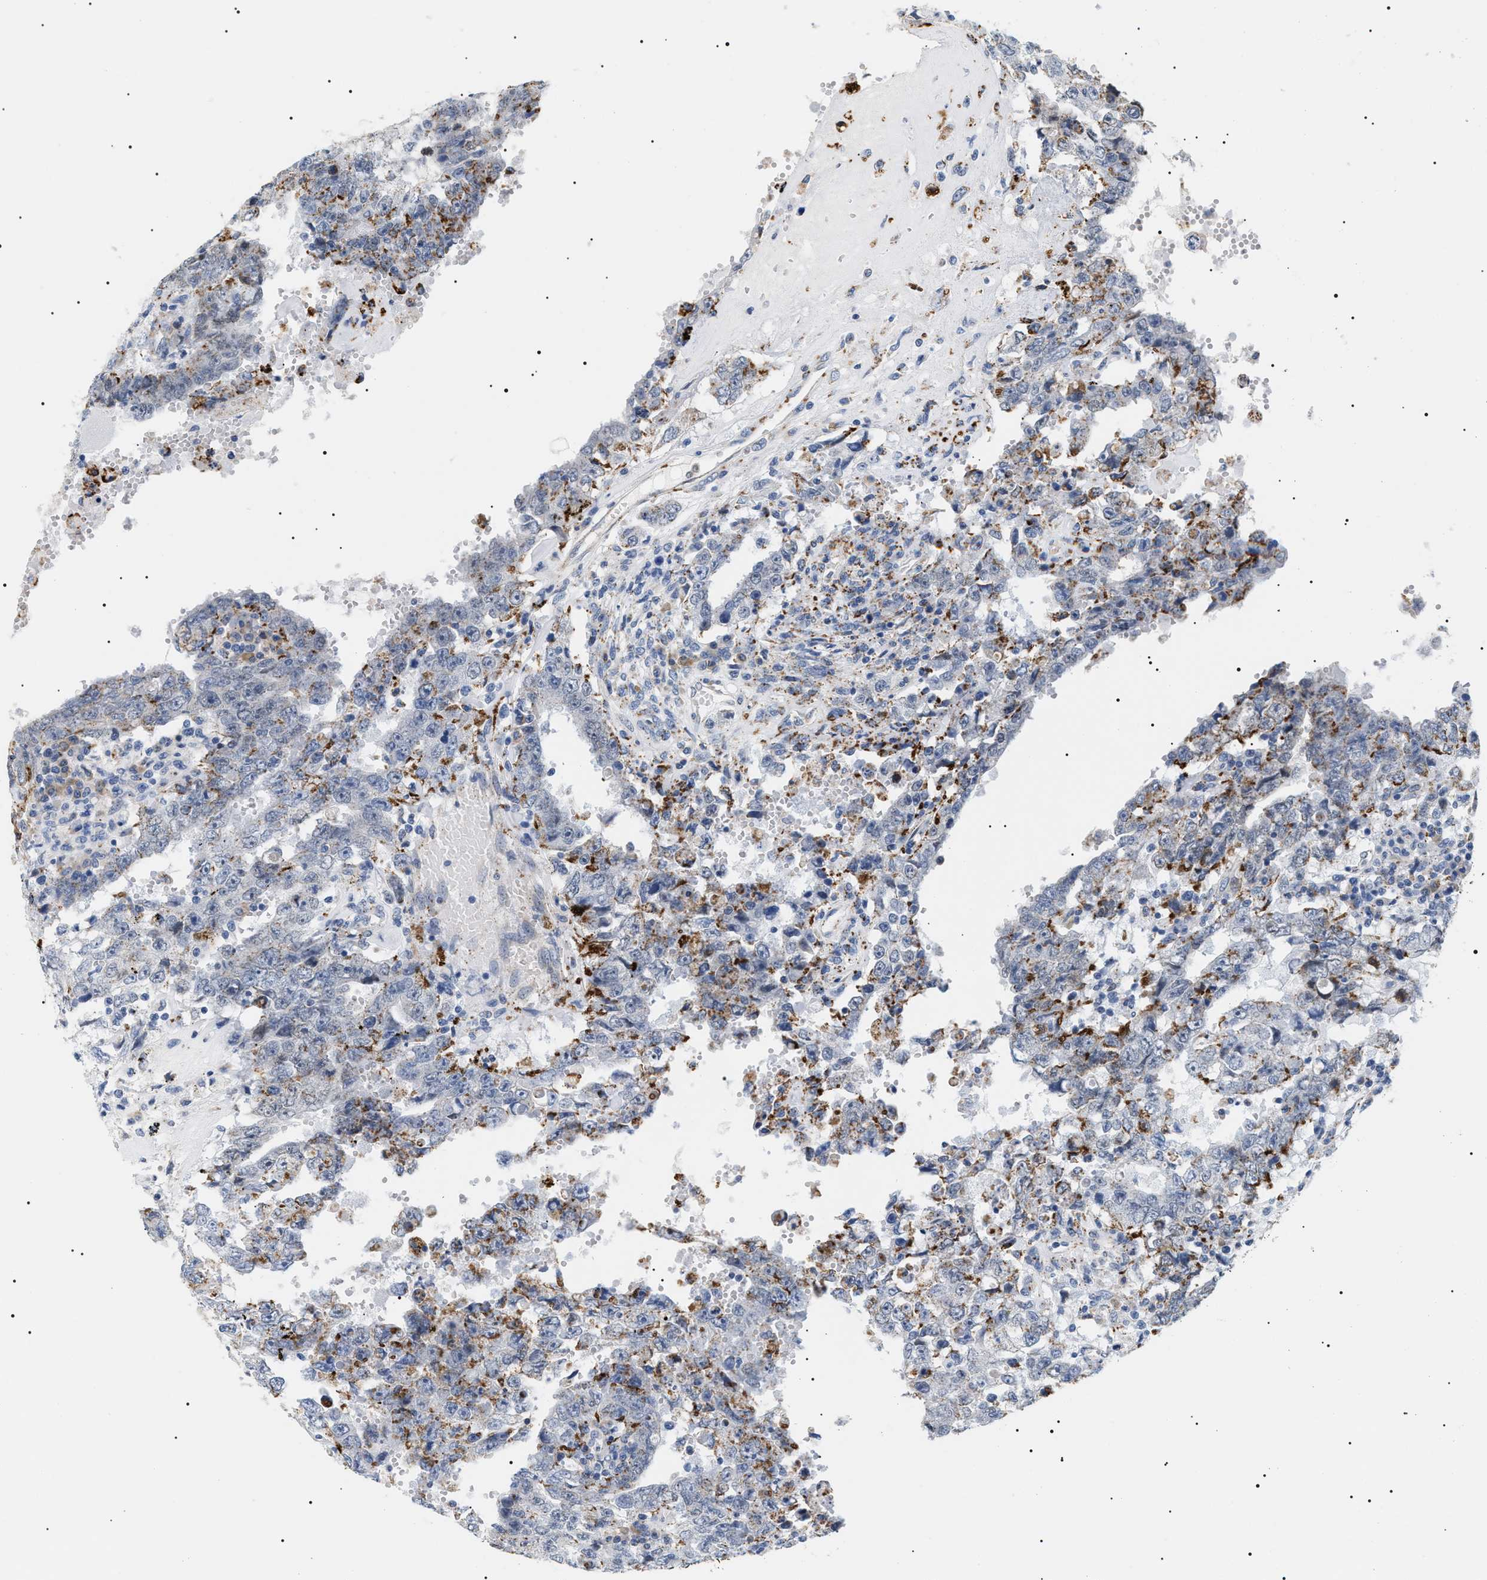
{"staining": {"intensity": "negative", "quantity": "none", "location": "none"}, "tissue": "testis cancer", "cell_type": "Tumor cells", "image_type": "cancer", "snomed": [{"axis": "morphology", "description": "Carcinoma, Embryonal, NOS"}, {"axis": "topography", "description": "Testis"}], "caption": "Testis cancer (embryonal carcinoma) stained for a protein using immunohistochemistry (IHC) exhibits no positivity tumor cells.", "gene": "HSD17B11", "patient": {"sex": "male", "age": 26}}